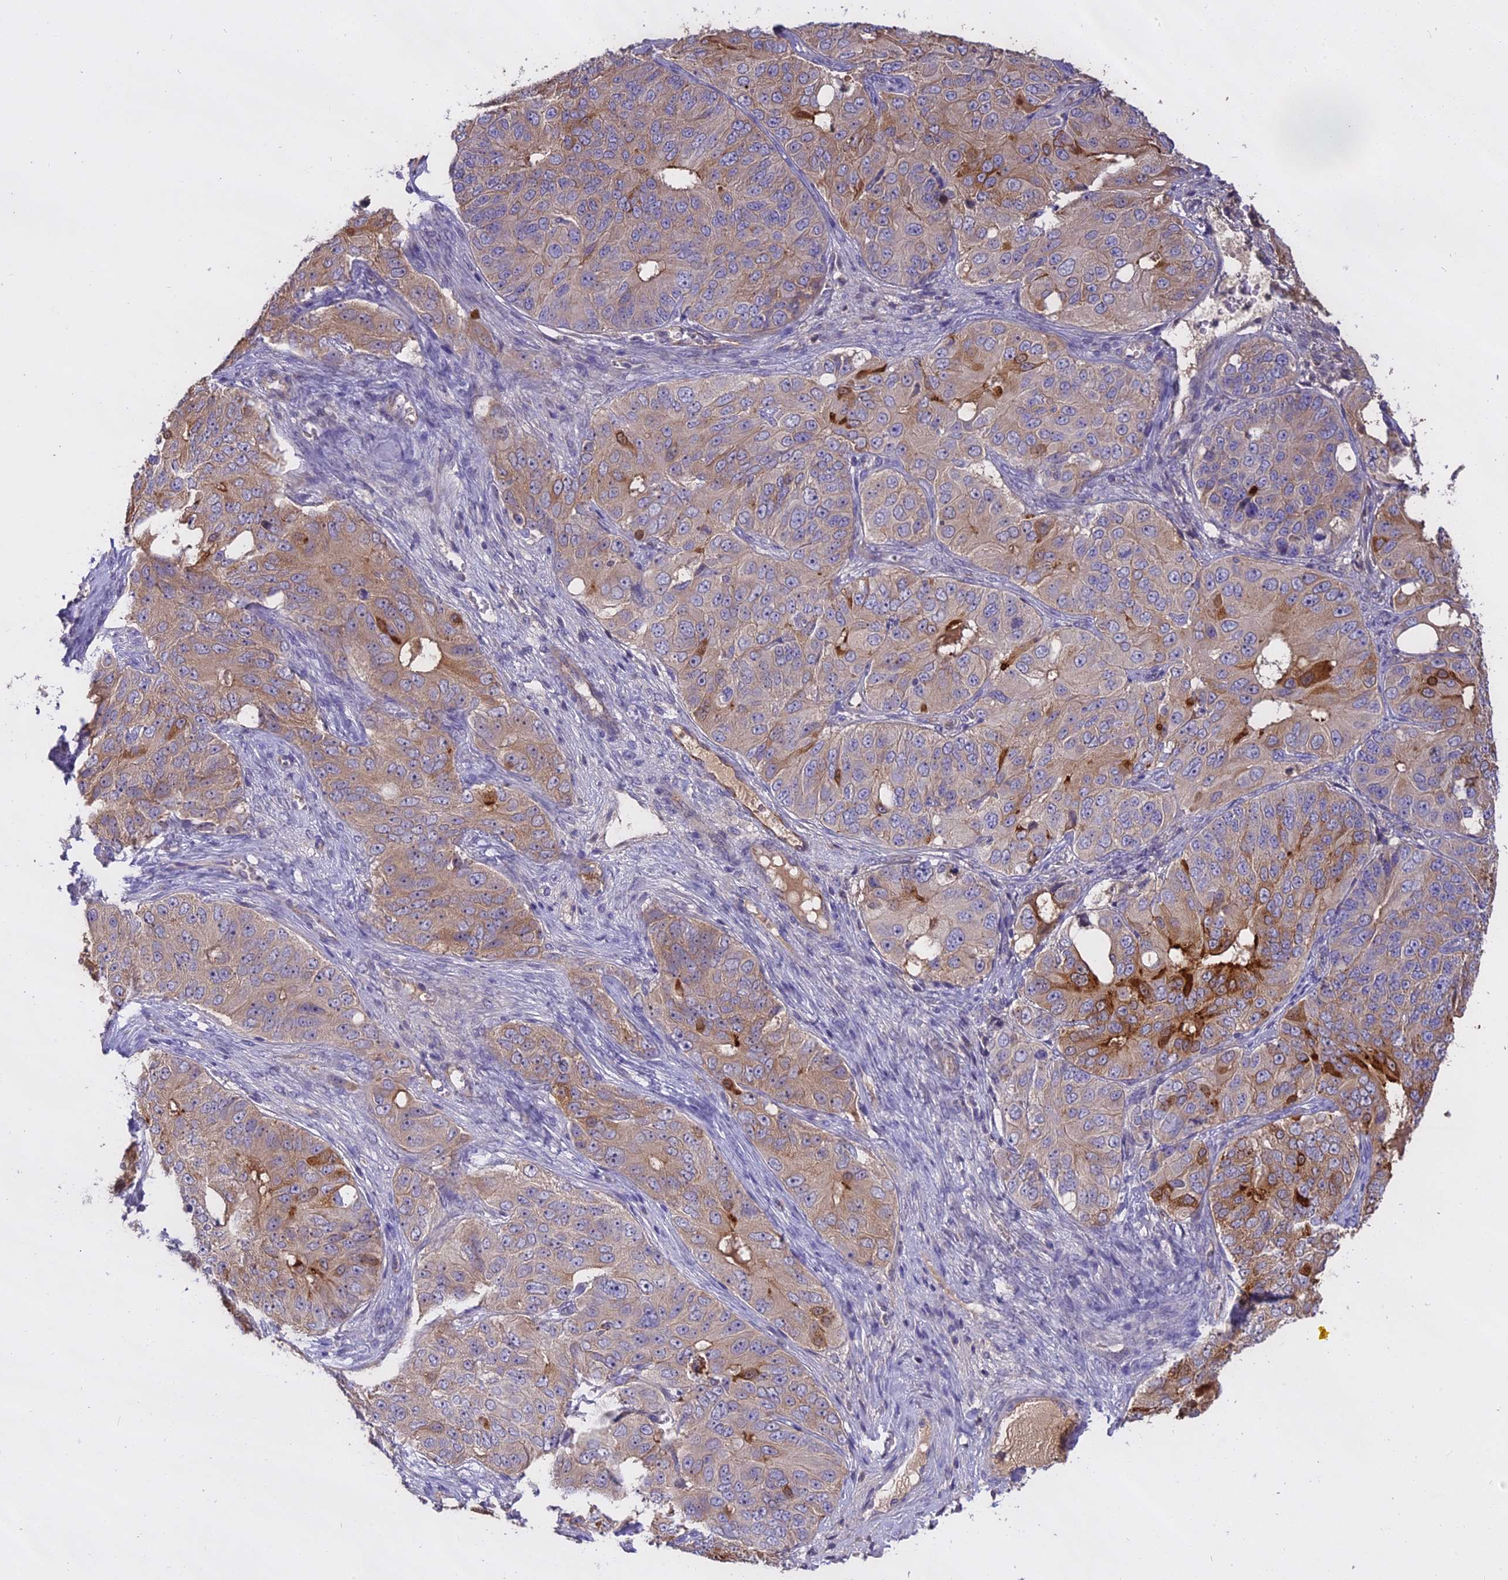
{"staining": {"intensity": "moderate", "quantity": "<25%", "location": "cytoplasmic/membranous"}, "tissue": "ovarian cancer", "cell_type": "Tumor cells", "image_type": "cancer", "snomed": [{"axis": "morphology", "description": "Carcinoma, endometroid"}, {"axis": "topography", "description": "Ovary"}], "caption": "IHC staining of ovarian cancer, which exhibits low levels of moderate cytoplasmic/membranous staining in about <25% of tumor cells indicating moderate cytoplasmic/membranous protein staining. The staining was performed using DAB (brown) for protein detection and nuclei were counterstained in hematoxylin (blue).", "gene": "WFDC2", "patient": {"sex": "female", "age": 51}}